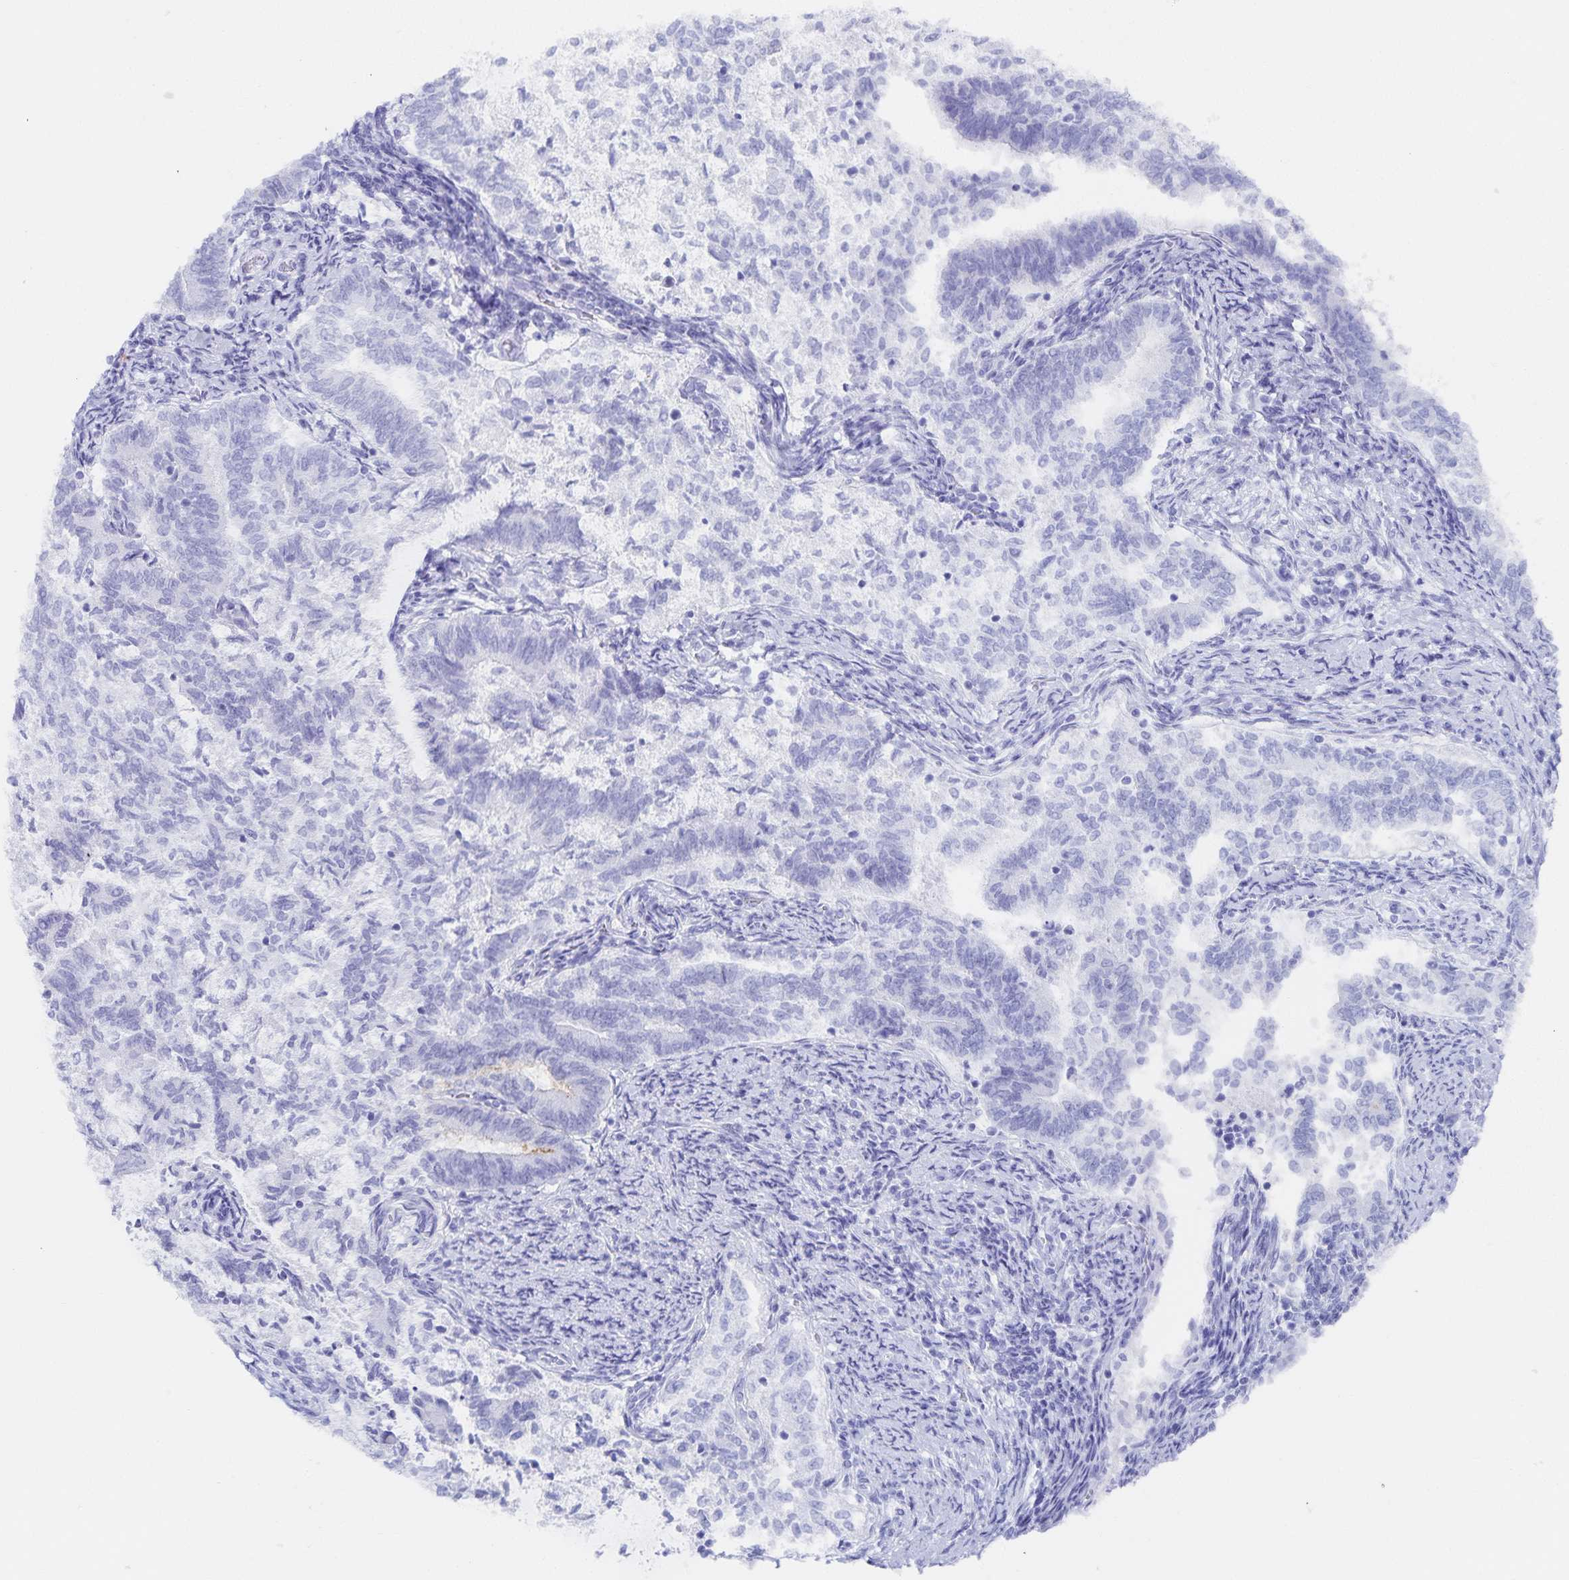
{"staining": {"intensity": "negative", "quantity": "none", "location": "none"}, "tissue": "endometrial cancer", "cell_type": "Tumor cells", "image_type": "cancer", "snomed": [{"axis": "morphology", "description": "Adenocarcinoma, NOS"}, {"axis": "topography", "description": "Endometrium"}], "caption": "Adenocarcinoma (endometrial) was stained to show a protein in brown. There is no significant staining in tumor cells.", "gene": "SNTN", "patient": {"sex": "female", "age": 65}}